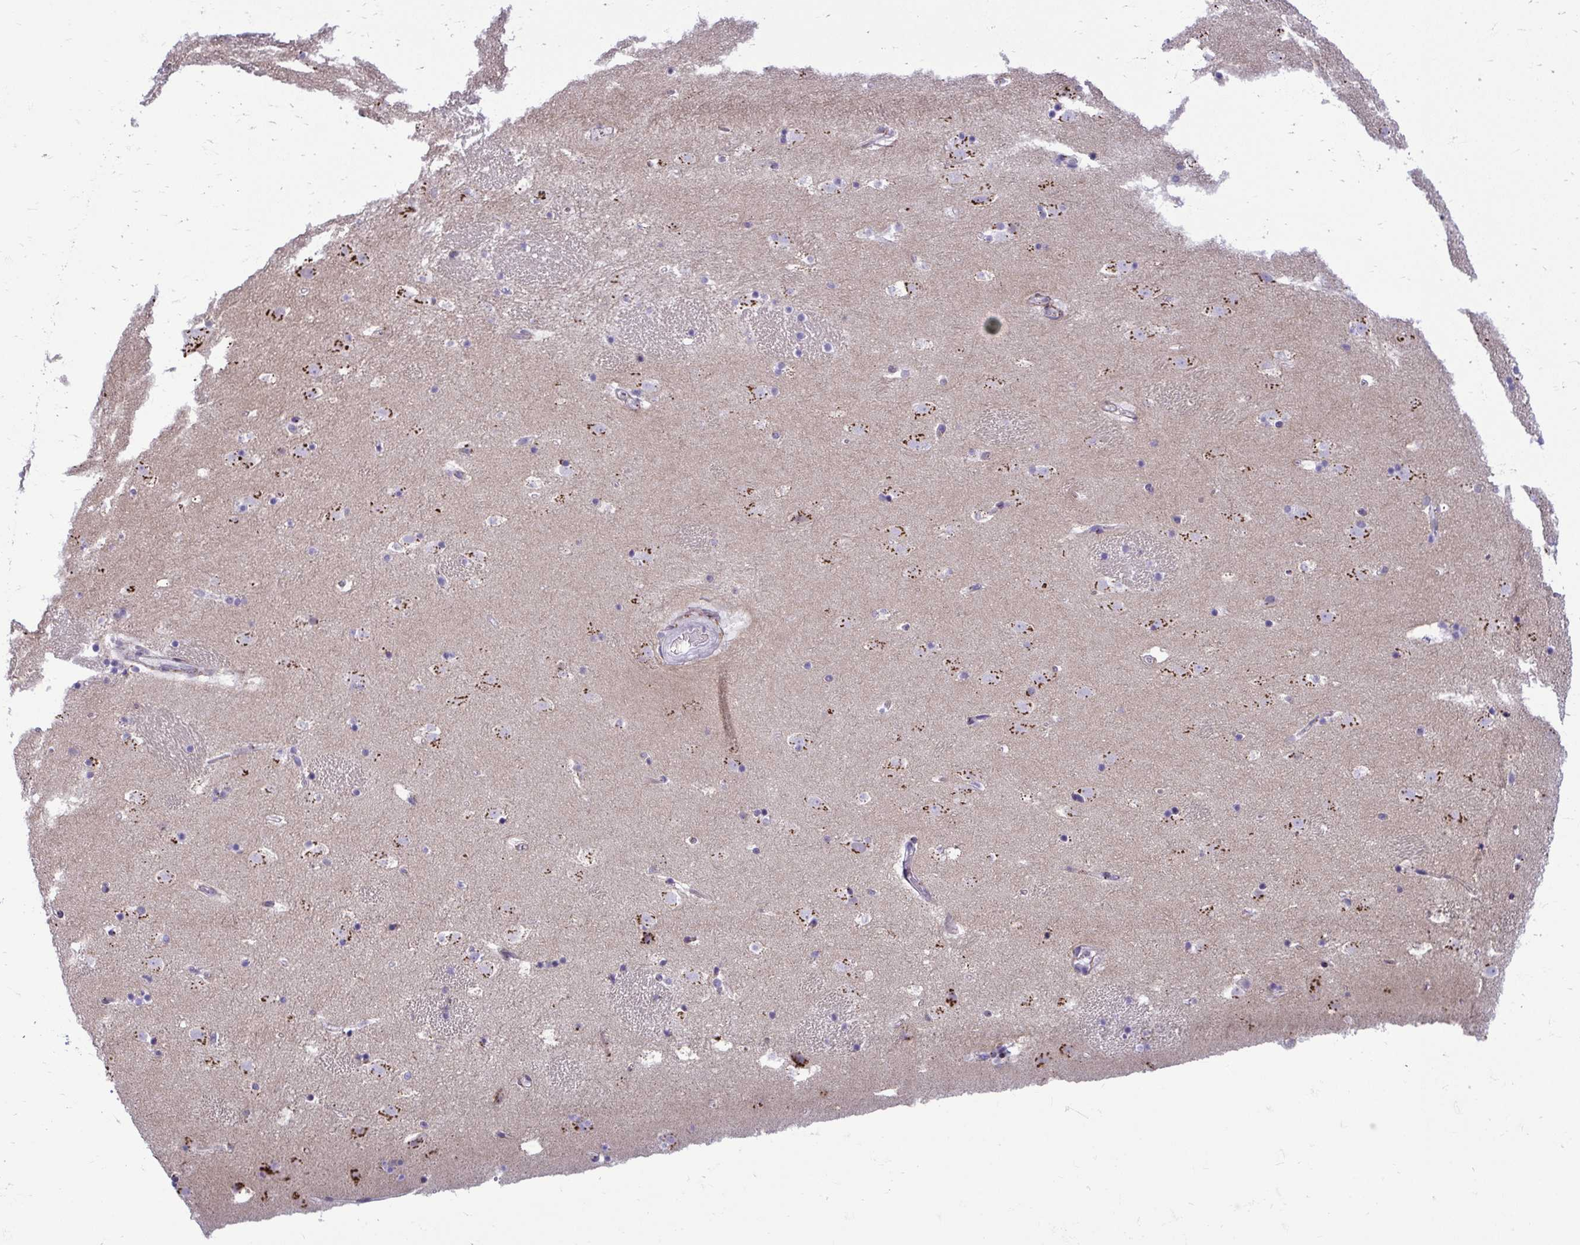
{"staining": {"intensity": "moderate", "quantity": "<25%", "location": "cytoplasmic/membranous"}, "tissue": "caudate", "cell_type": "Glial cells", "image_type": "normal", "snomed": [{"axis": "morphology", "description": "Normal tissue, NOS"}, {"axis": "topography", "description": "Lateral ventricle wall"}], "caption": "Immunohistochemical staining of normal human caudate exhibits <25% levels of moderate cytoplasmic/membranous protein positivity in approximately <25% of glial cells. (DAB IHC, brown staining for protein, blue staining for nuclei).", "gene": "DTX4", "patient": {"sex": "male", "age": 37}}